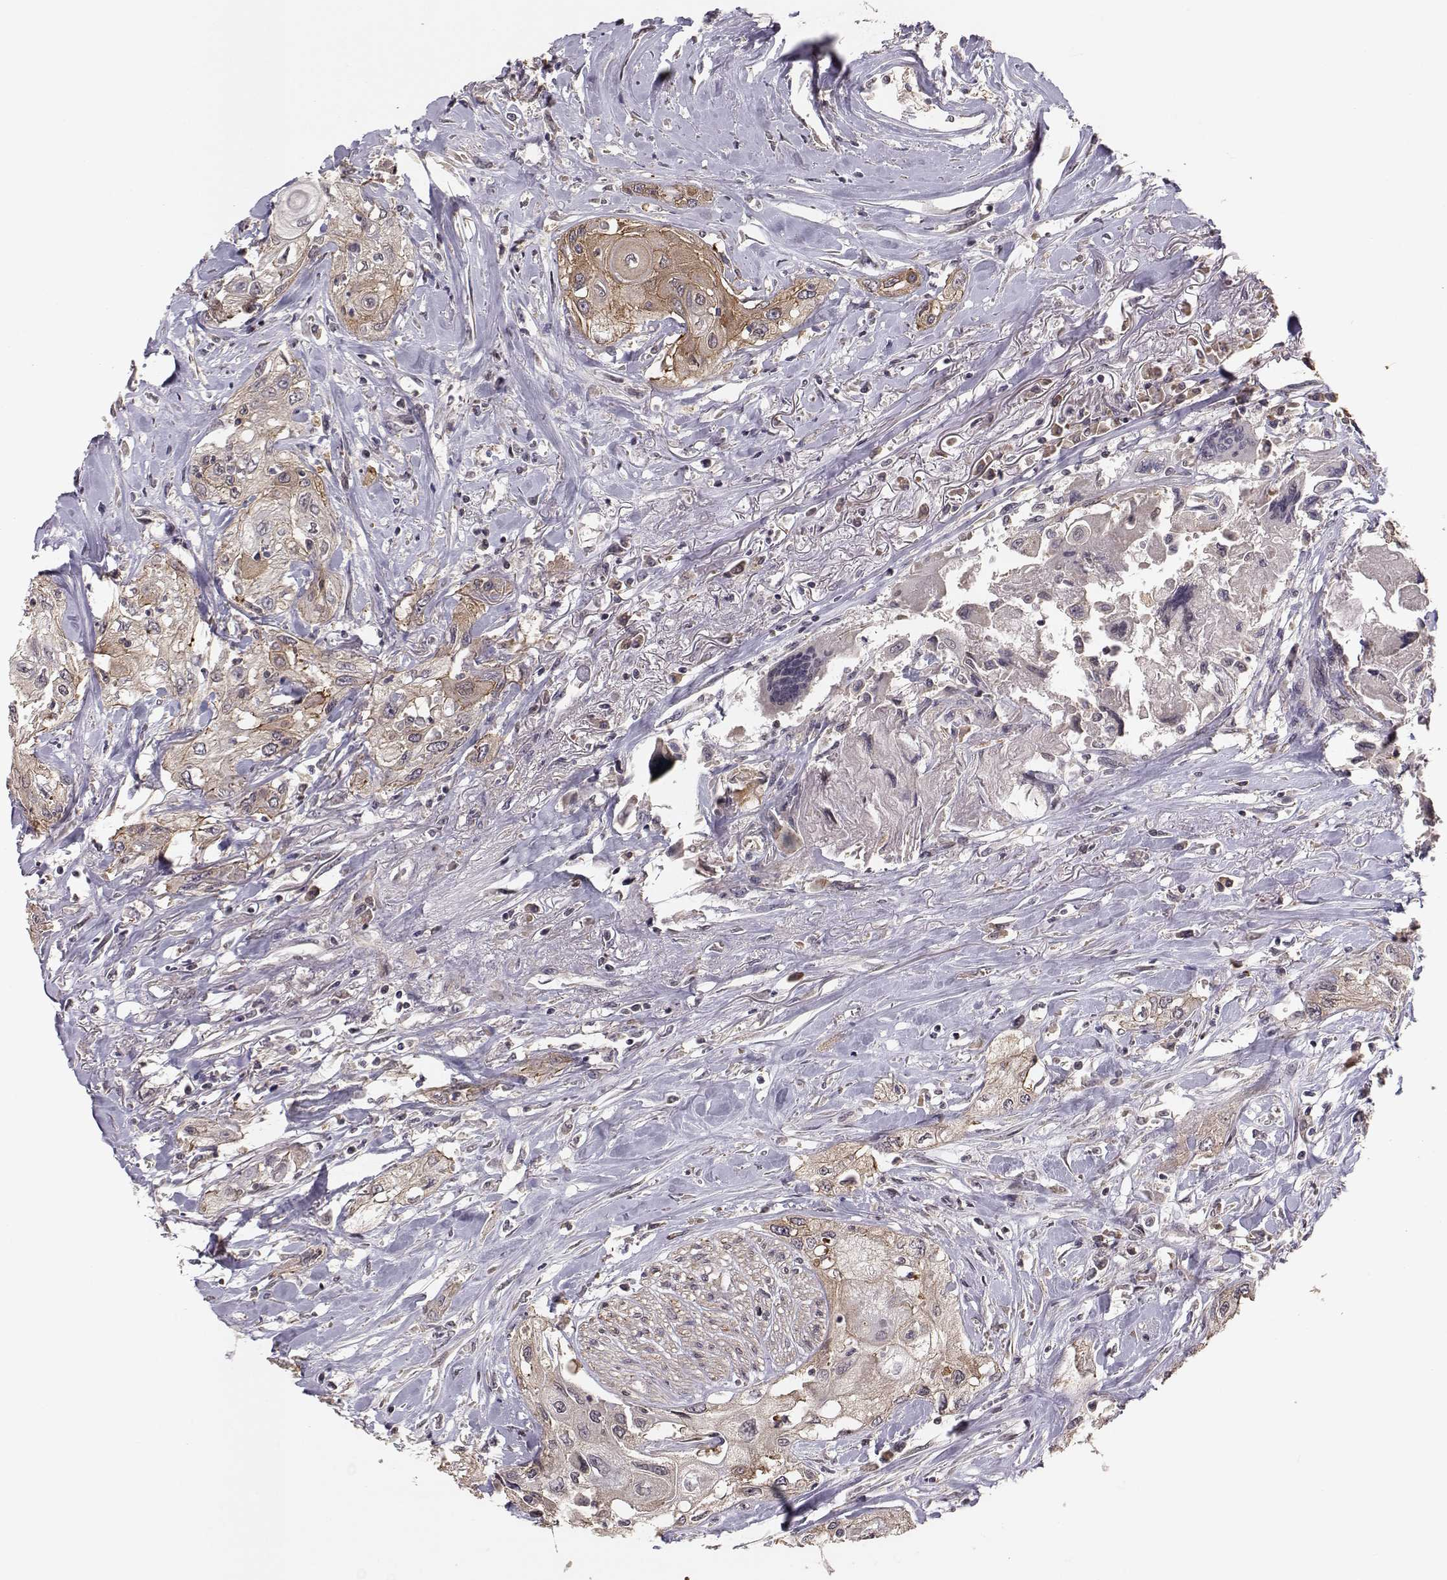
{"staining": {"intensity": "moderate", "quantity": "<25%", "location": "cytoplasmic/membranous"}, "tissue": "head and neck cancer", "cell_type": "Tumor cells", "image_type": "cancer", "snomed": [{"axis": "morphology", "description": "Normal tissue, NOS"}, {"axis": "morphology", "description": "Squamous cell carcinoma, NOS"}, {"axis": "topography", "description": "Oral tissue"}, {"axis": "topography", "description": "Peripheral nerve tissue"}, {"axis": "topography", "description": "Head-Neck"}], "caption": "Tumor cells reveal low levels of moderate cytoplasmic/membranous positivity in approximately <25% of cells in squamous cell carcinoma (head and neck).", "gene": "PLEKHG3", "patient": {"sex": "female", "age": 59}}